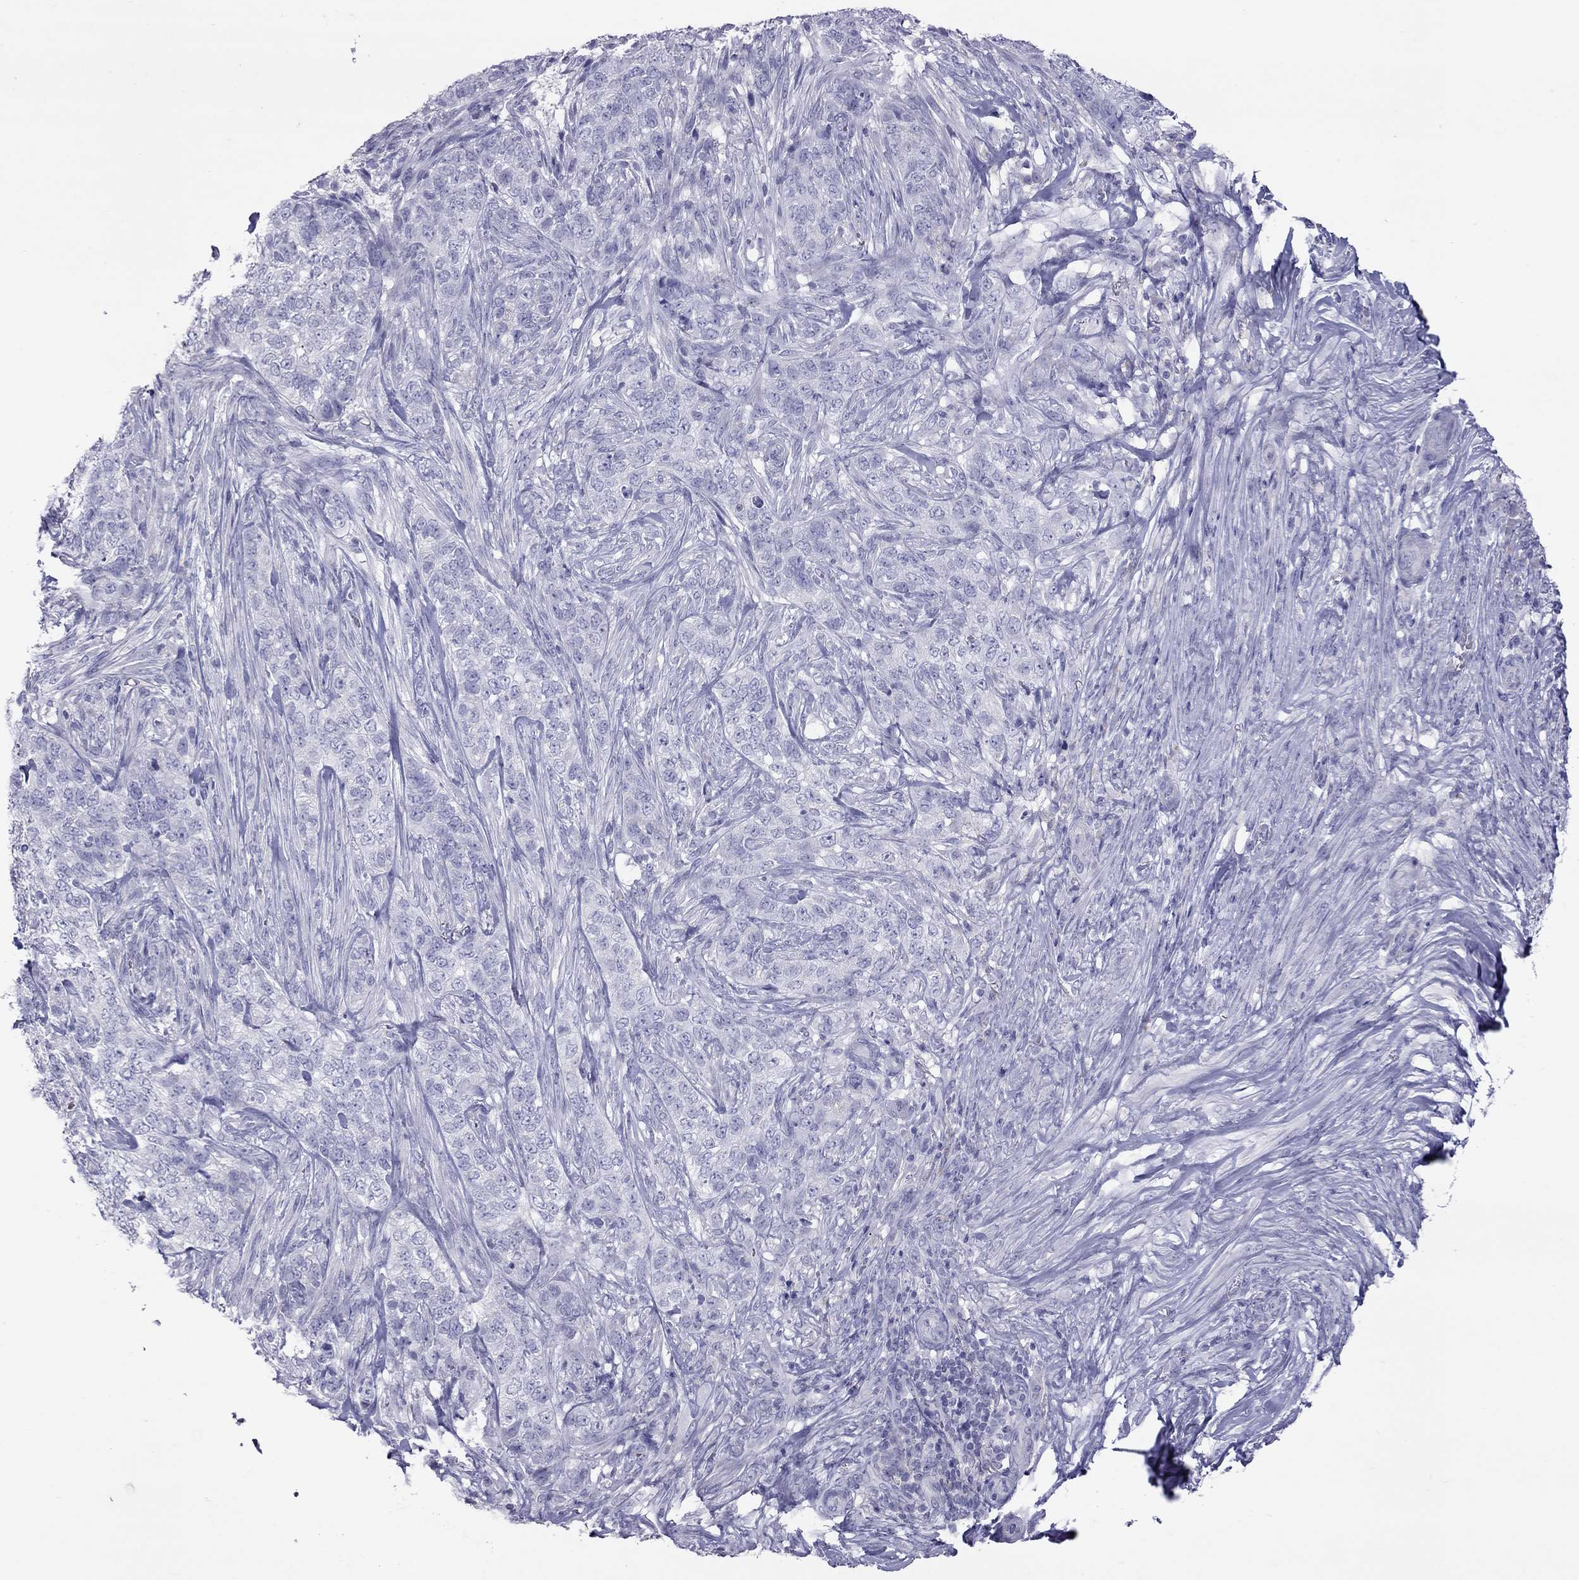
{"staining": {"intensity": "negative", "quantity": "none", "location": "none"}, "tissue": "skin cancer", "cell_type": "Tumor cells", "image_type": "cancer", "snomed": [{"axis": "morphology", "description": "Basal cell carcinoma"}, {"axis": "topography", "description": "Skin"}], "caption": "The immunohistochemistry micrograph has no significant positivity in tumor cells of skin cancer (basal cell carcinoma) tissue. (Stains: DAB (3,3'-diaminobenzidine) immunohistochemistry (IHC) with hematoxylin counter stain, Microscopy: brightfield microscopy at high magnification).", "gene": "MUC16", "patient": {"sex": "female", "age": 69}}